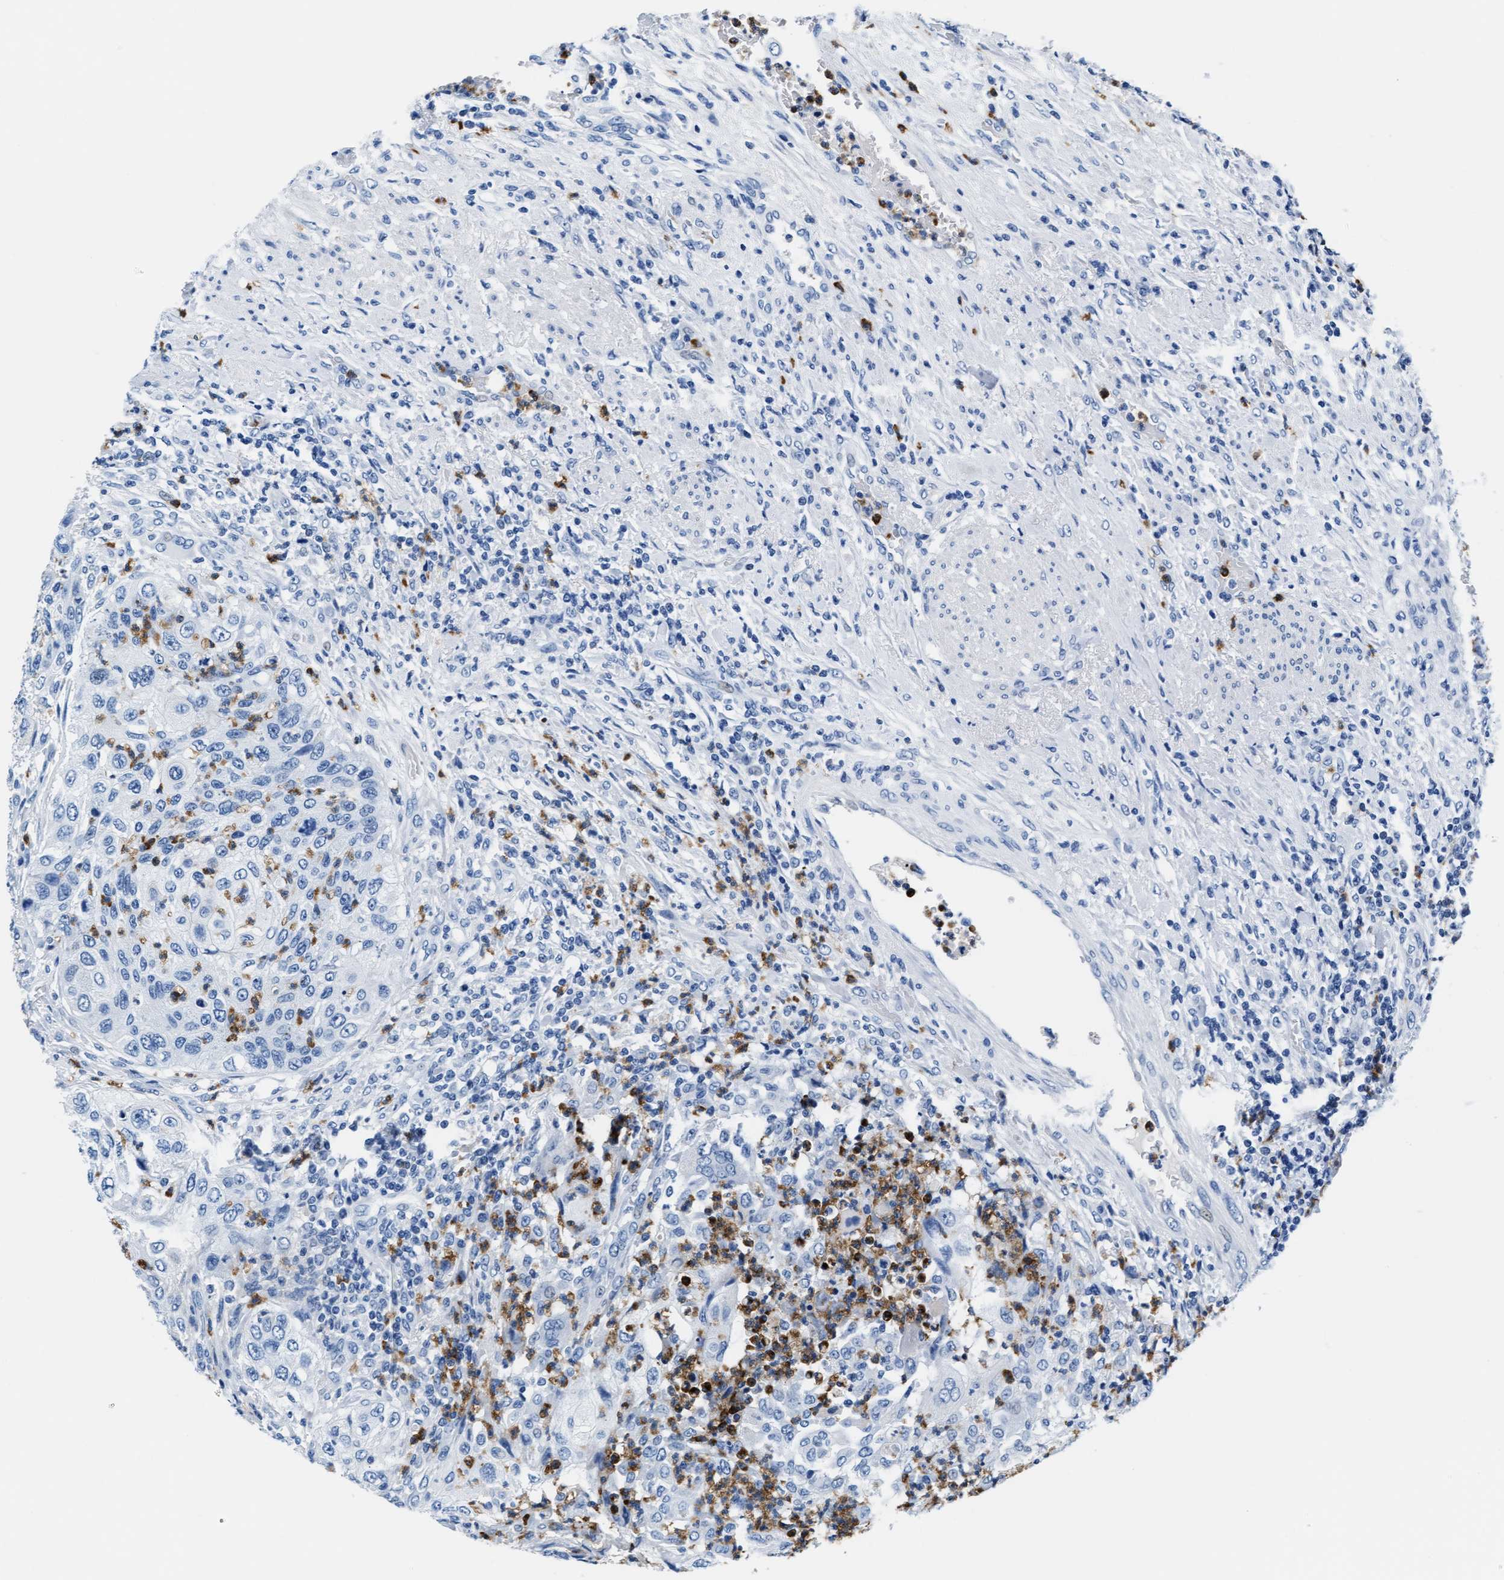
{"staining": {"intensity": "negative", "quantity": "none", "location": "none"}, "tissue": "urothelial cancer", "cell_type": "Tumor cells", "image_type": "cancer", "snomed": [{"axis": "morphology", "description": "Urothelial carcinoma, High grade"}, {"axis": "topography", "description": "Urinary bladder"}], "caption": "Urothelial carcinoma (high-grade) was stained to show a protein in brown. There is no significant expression in tumor cells. (DAB immunohistochemistry, high magnification).", "gene": "MMP8", "patient": {"sex": "female", "age": 60}}